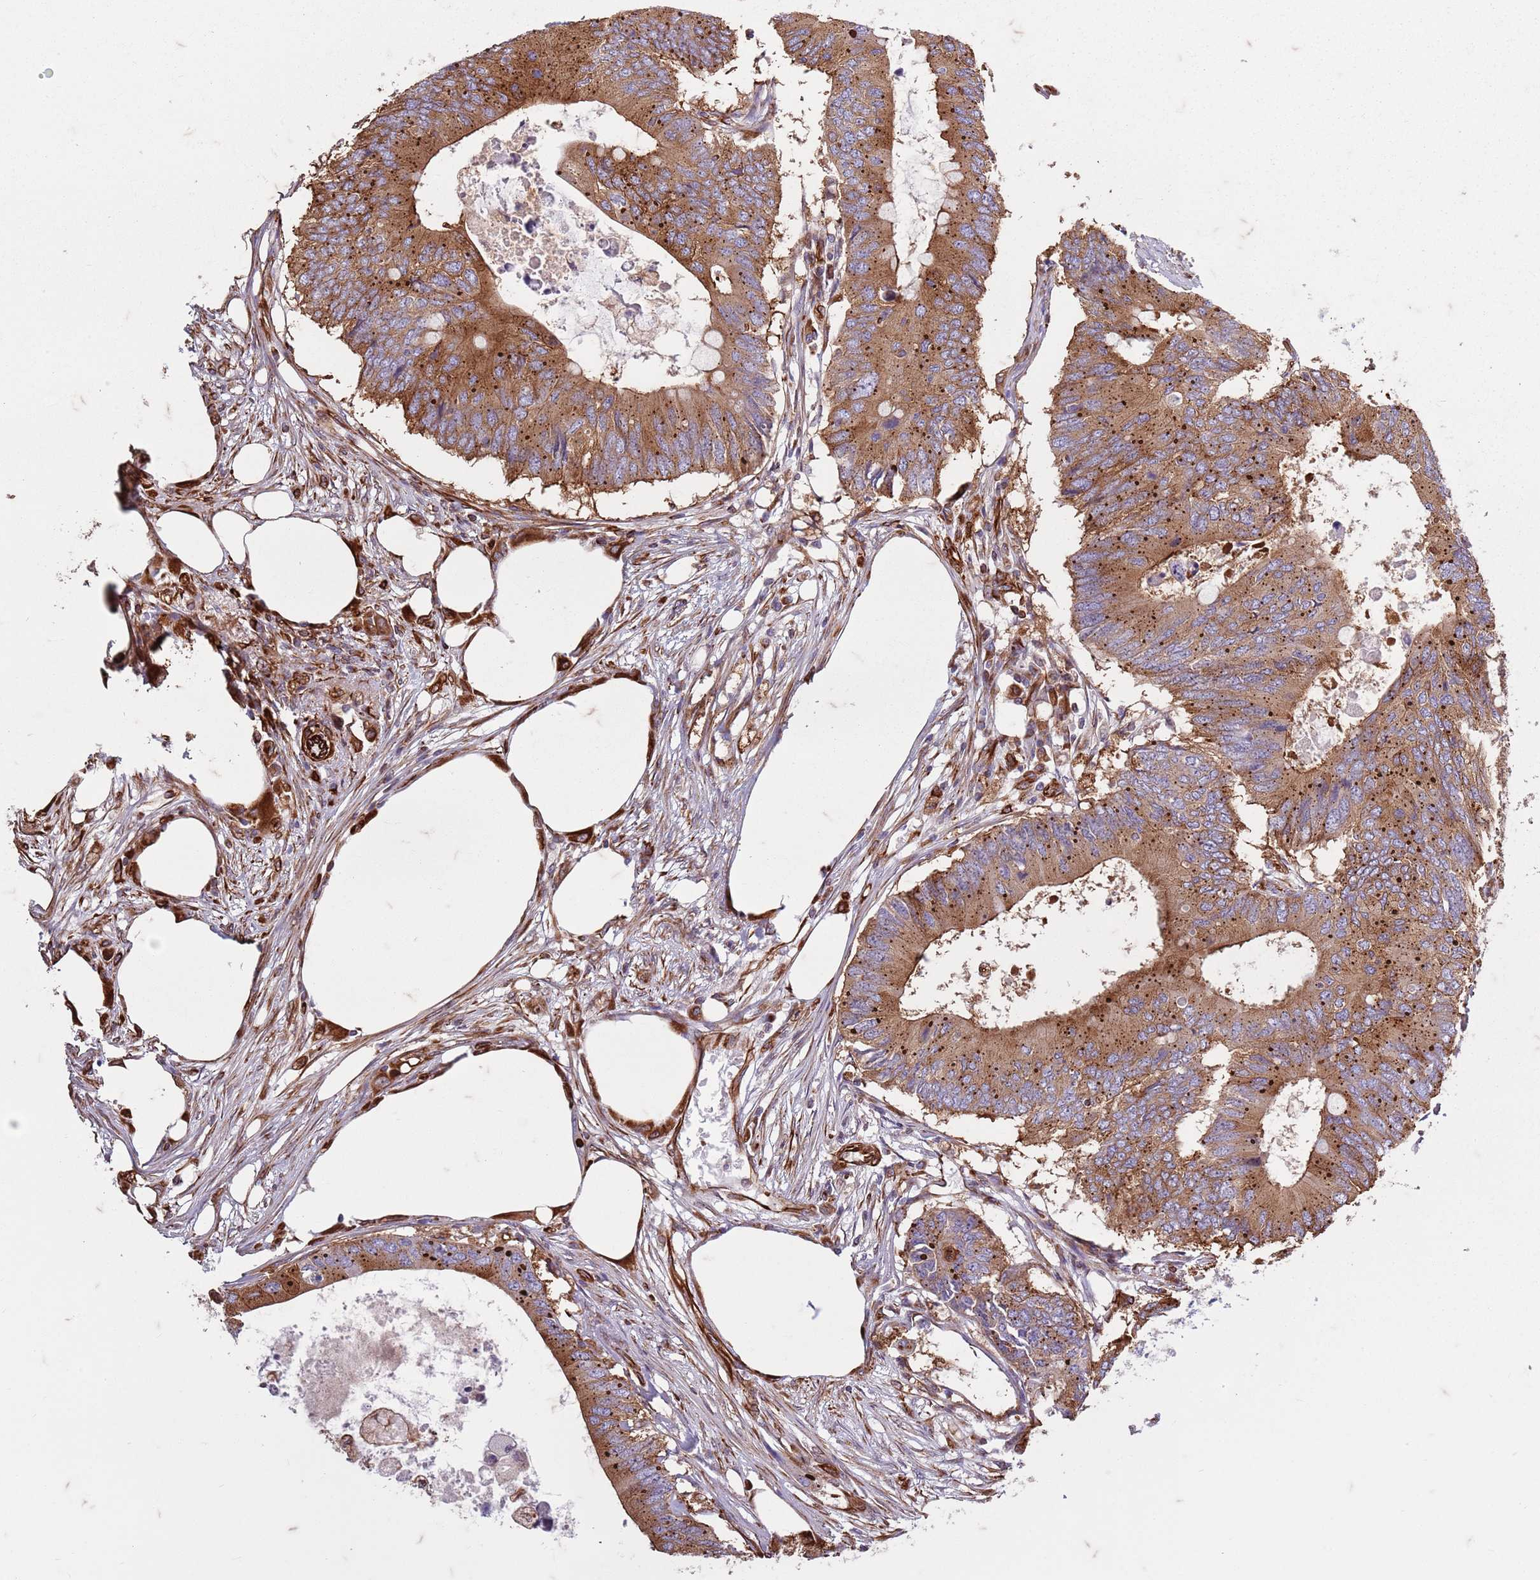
{"staining": {"intensity": "moderate", "quantity": ">75%", "location": "cytoplasmic/membranous"}, "tissue": "colorectal cancer", "cell_type": "Tumor cells", "image_type": "cancer", "snomed": [{"axis": "morphology", "description": "Adenocarcinoma, NOS"}, {"axis": "topography", "description": "Colon"}], "caption": "Brown immunohistochemical staining in adenocarcinoma (colorectal) reveals moderate cytoplasmic/membranous positivity in approximately >75% of tumor cells. The protein of interest is shown in brown color, while the nuclei are stained blue.", "gene": "TAS2R38", "patient": {"sex": "male", "age": 71}}